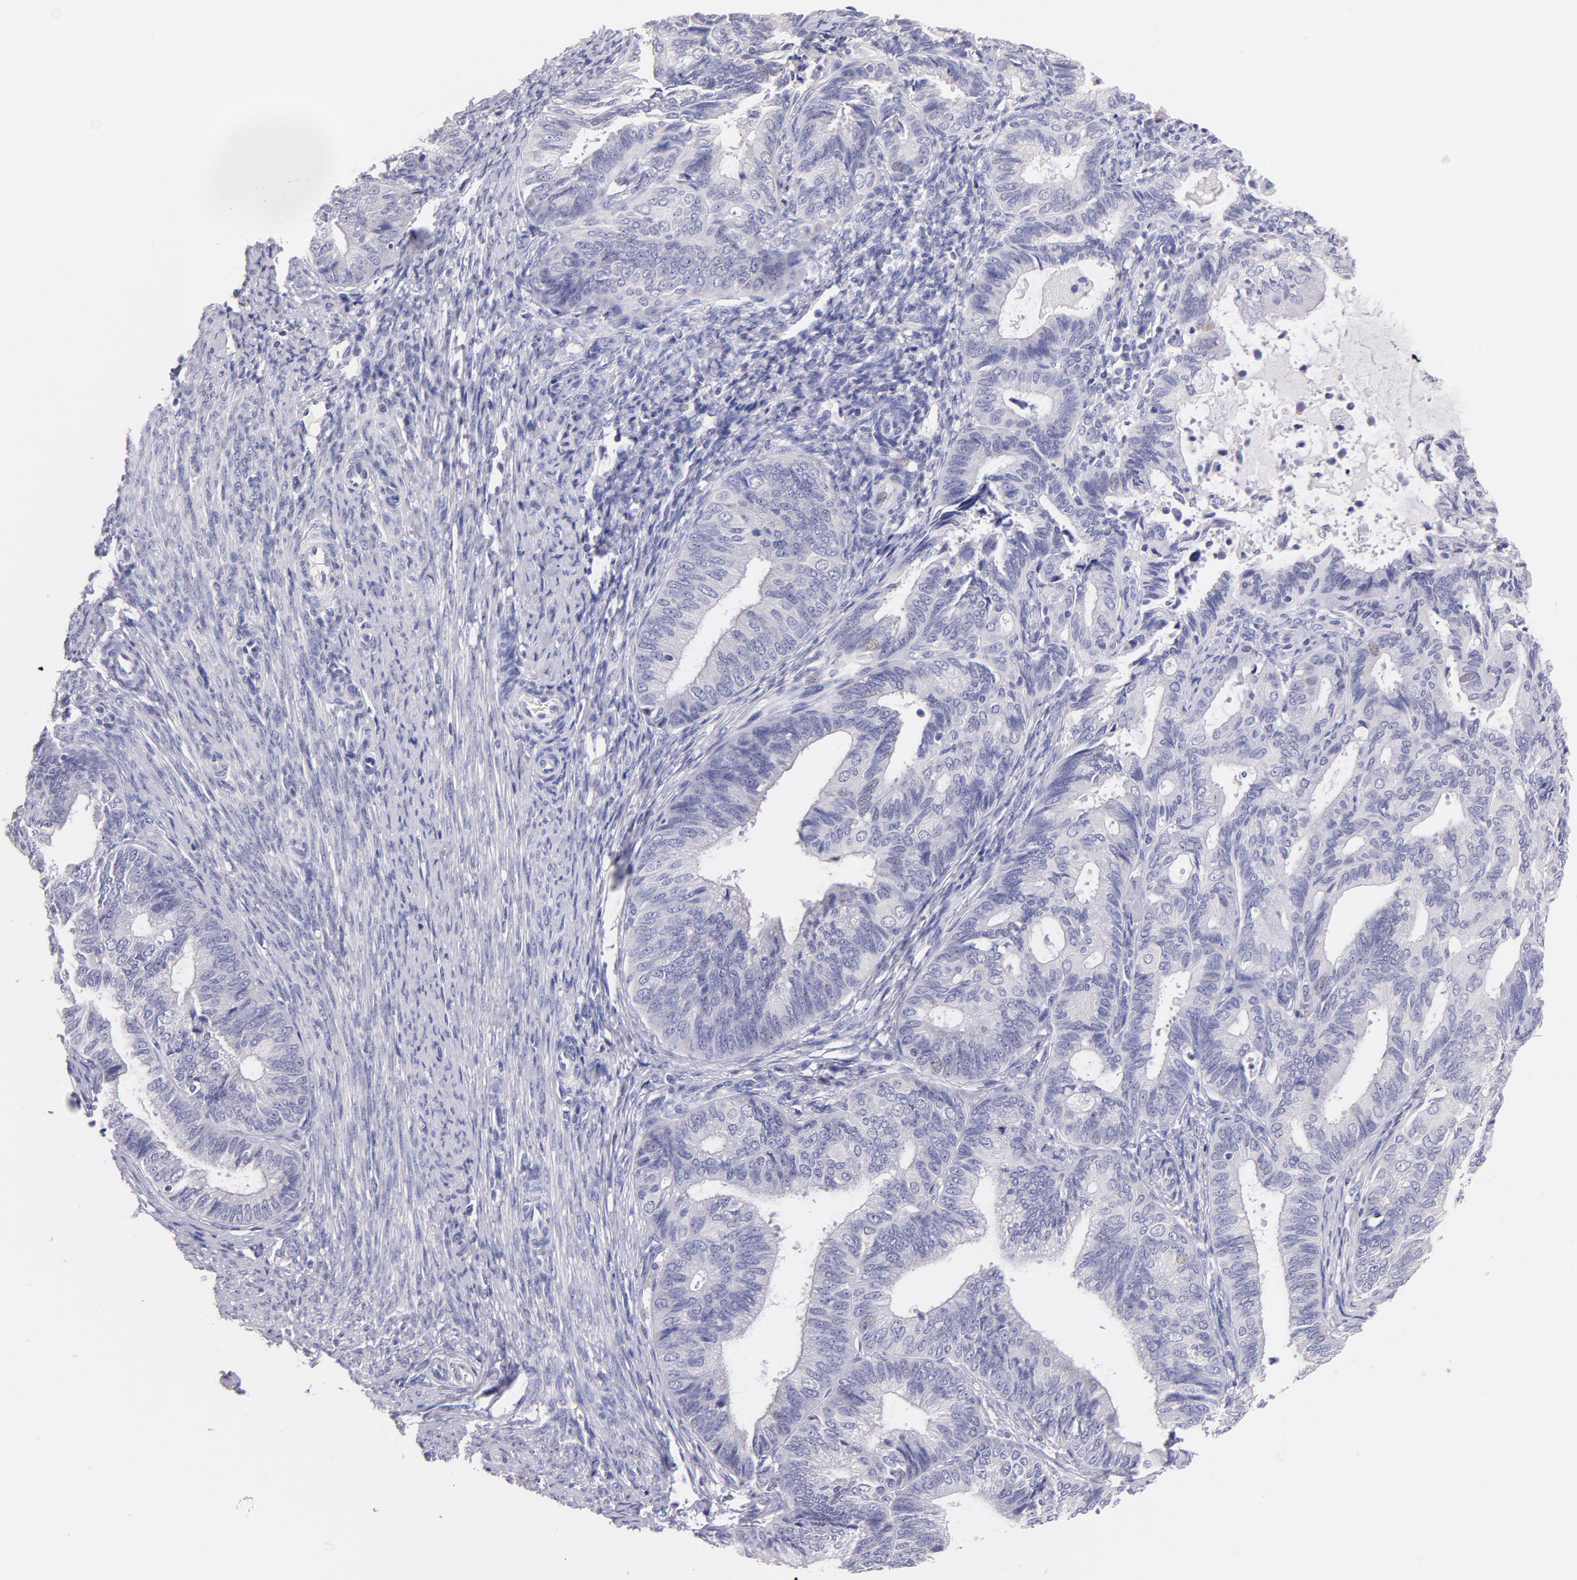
{"staining": {"intensity": "weak", "quantity": "<25%", "location": "nuclear"}, "tissue": "endometrial cancer", "cell_type": "Tumor cells", "image_type": "cancer", "snomed": [{"axis": "morphology", "description": "Adenocarcinoma, NOS"}, {"axis": "topography", "description": "Endometrium"}], "caption": "The photomicrograph displays no significant staining in tumor cells of endometrial cancer (adenocarcinoma).", "gene": "CD44", "patient": {"sex": "female", "age": 63}}